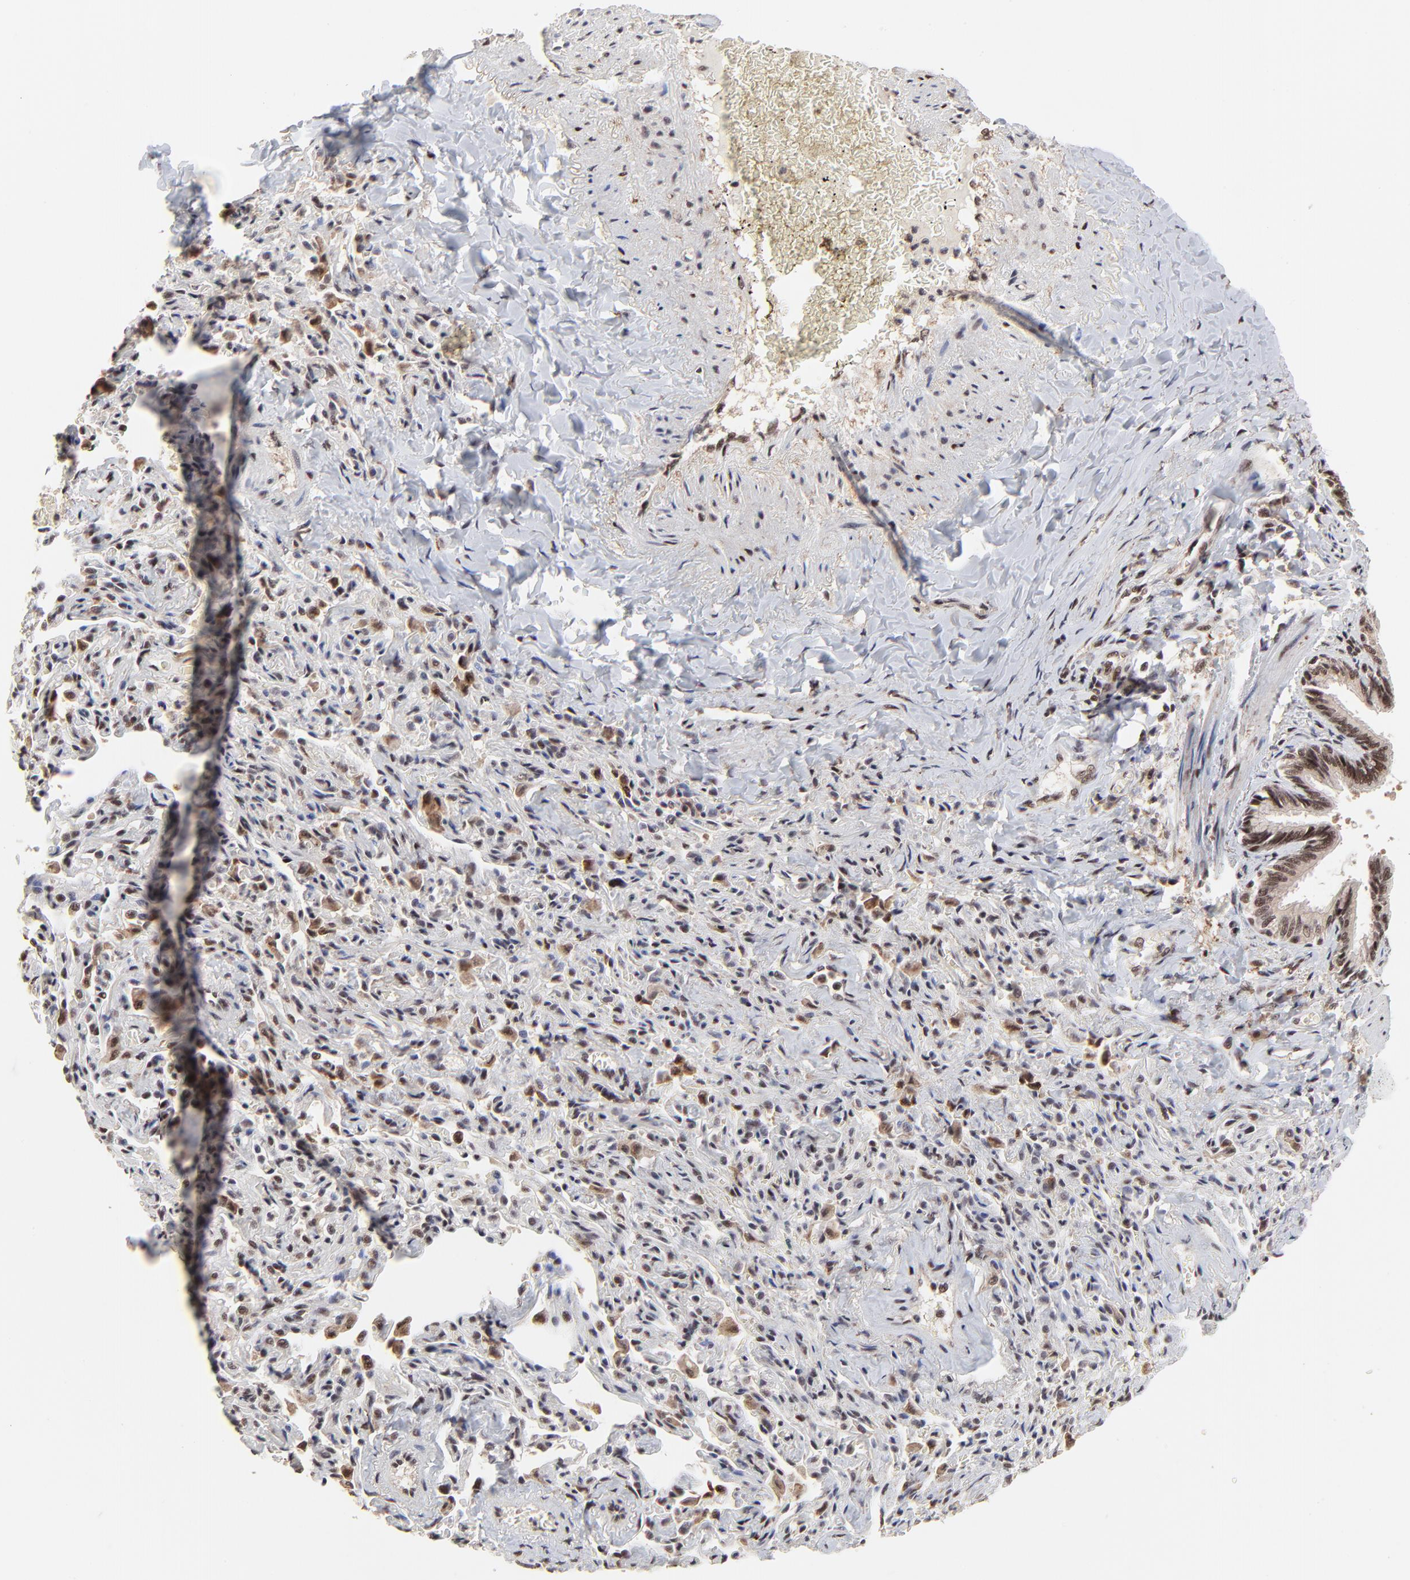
{"staining": {"intensity": "strong", "quantity": ">75%", "location": "nuclear"}, "tissue": "bronchus", "cell_type": "Respiratory epithelial cells", "image_type": "normal", "snomed": [{"axis": "morphology", "description": "Normal tissue, NOS"}, {"axis": "topography", "description": "Lung"}], "caption": "This histopathology image displays normal bronchus stained with immunohistochemistry to label a protein in brown. The nuclear of respiratory epithelial cells show strong positivity for the protein. Nuclei are counter-stained blue.", "gene": "RBM22", "patient": {"sex": "male", "age": 64}}